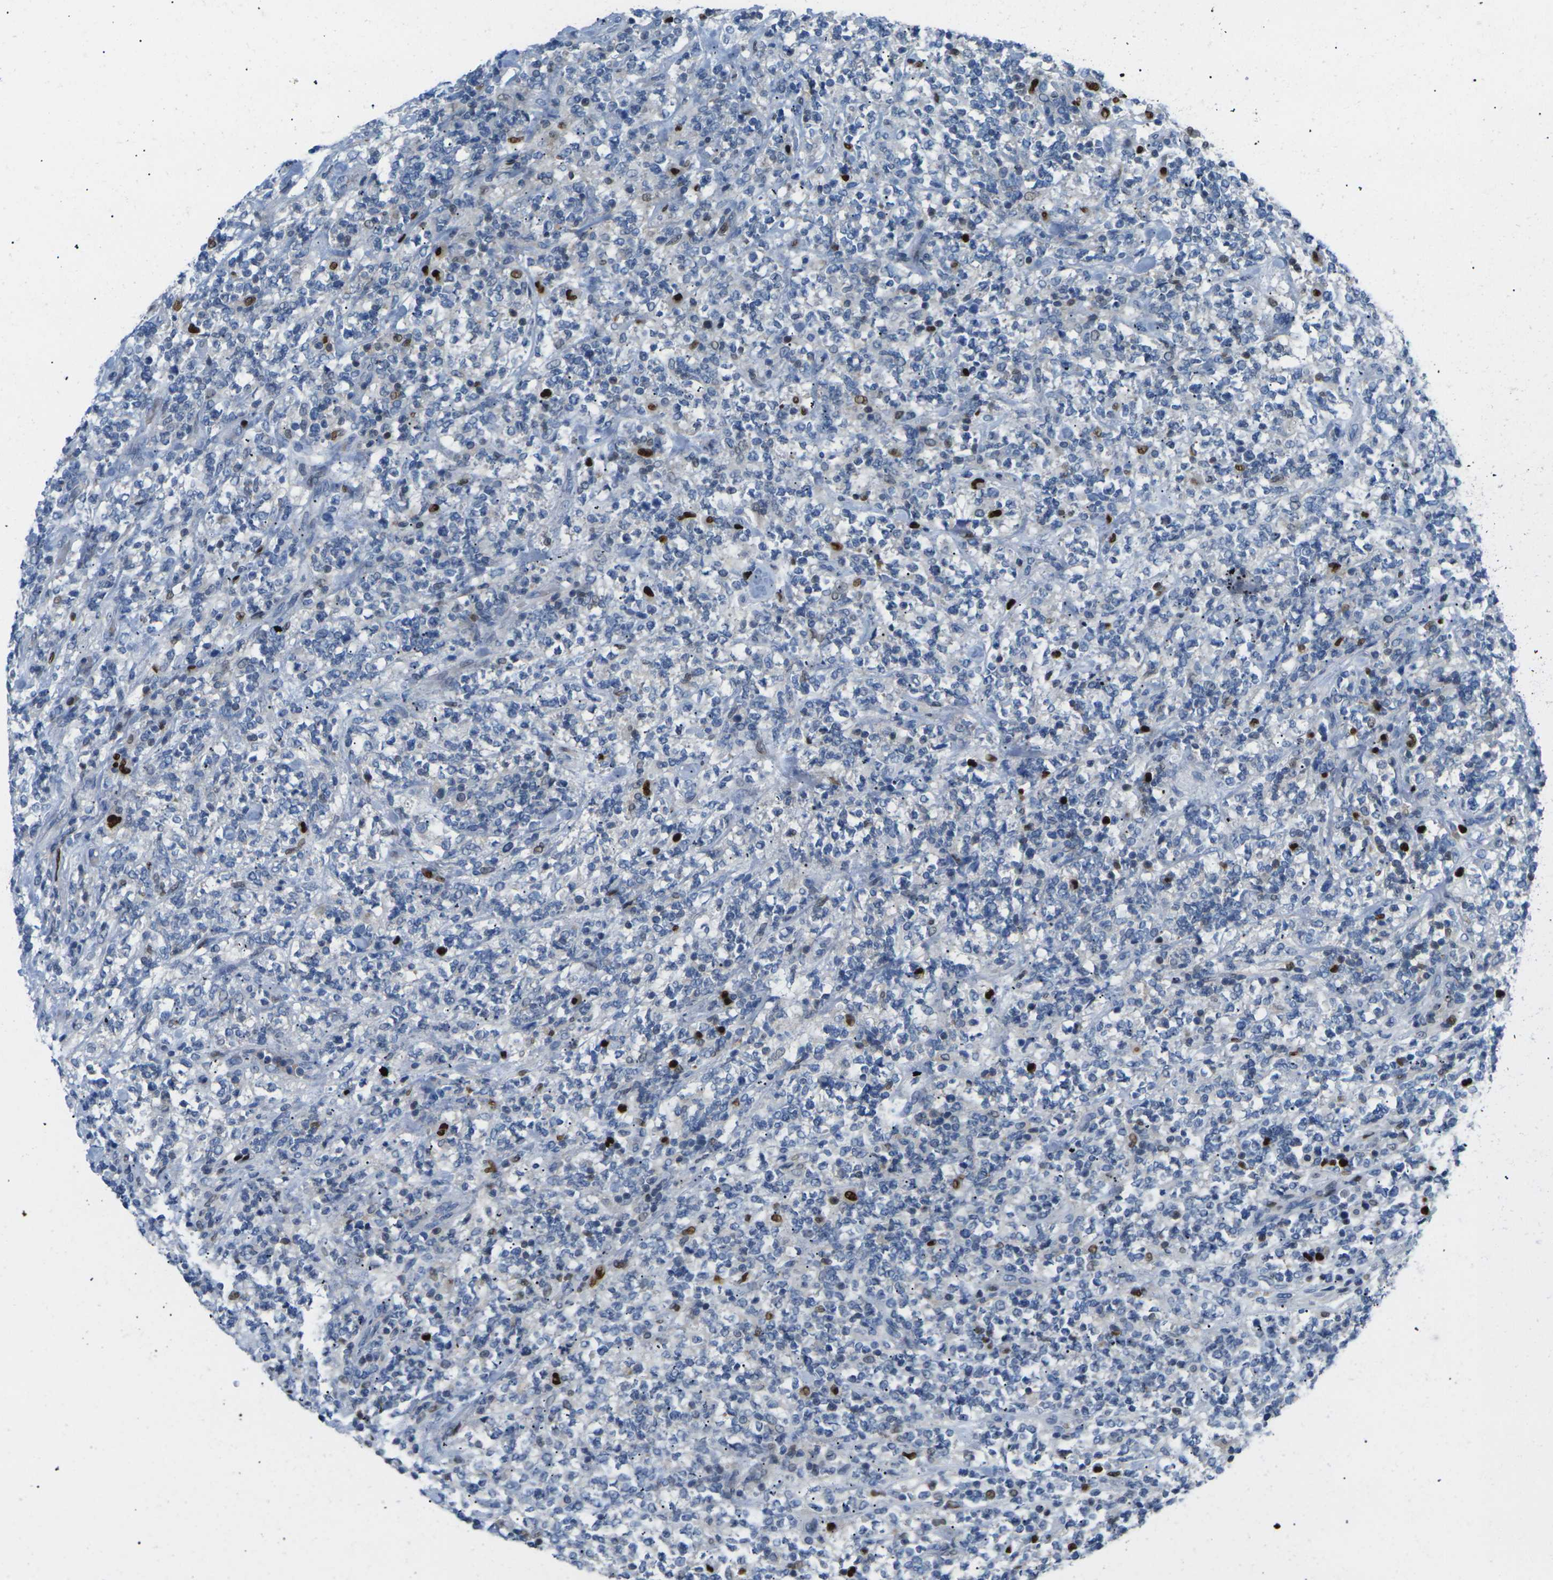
{"staining": {"intensity": "negative", "quantity": "none", "location": "none"}, "tissue": "lymphoma", "cell_type": "Tumor cells", "image_type": "cancer", "snomed": [{"axis": "morphology", "description": "Malignant lymphoma, non-Hodgkin's type, High grade"}, {"axis": "topography", "description": "Soft tissue"}], "caption": "Immunohistochemistry (IHC) image of neoplastic tissue: human malignant lymphoma, non-Hodgkin's type (high-grade) stained with DAB reveals no significant protein positivity in tumor cells.", "gene": "RPS6KA3", "patient": {"sex": "male", "age": 18}}